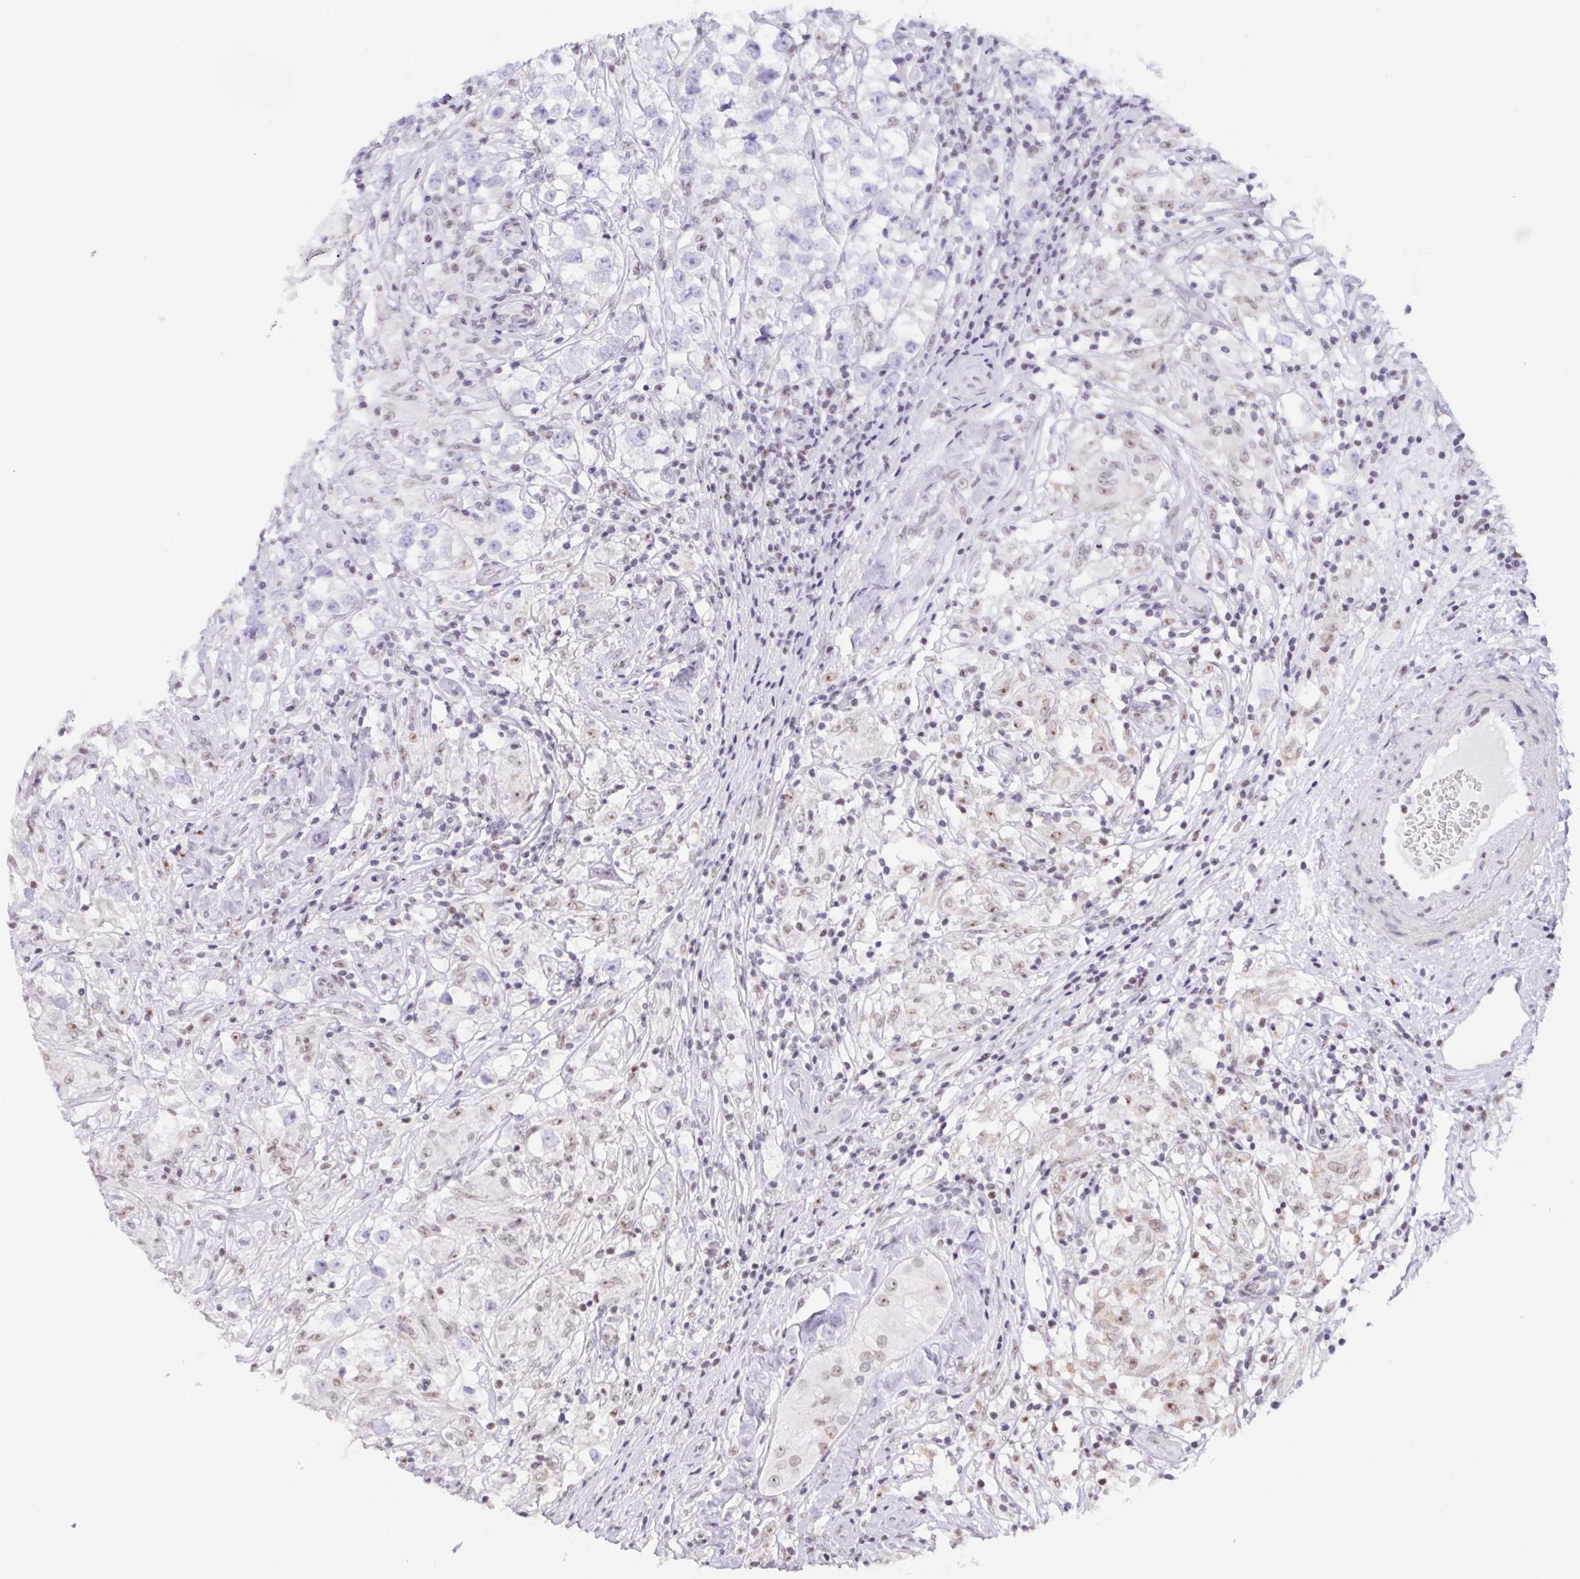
{"staining": {"intensity": "negative", "quantity": "none", "location": "none"}, "tissue": "testis cancer", "cell_type": "Tumor cells", "image_type": "cancer", "snomed": [{"axis": "morphology", "description": "Seminoma, NOS"}, {"axis": "topography", "description": "Testis"}], "caption": "This photomicrograph is of testis cancer stained with IHC to label a protein in brown with the nuclei are counter-stained blue. There is no expression in tumor cells.", "gene": "ZNF800", "patient": {"sex": "male", "age": 46}}